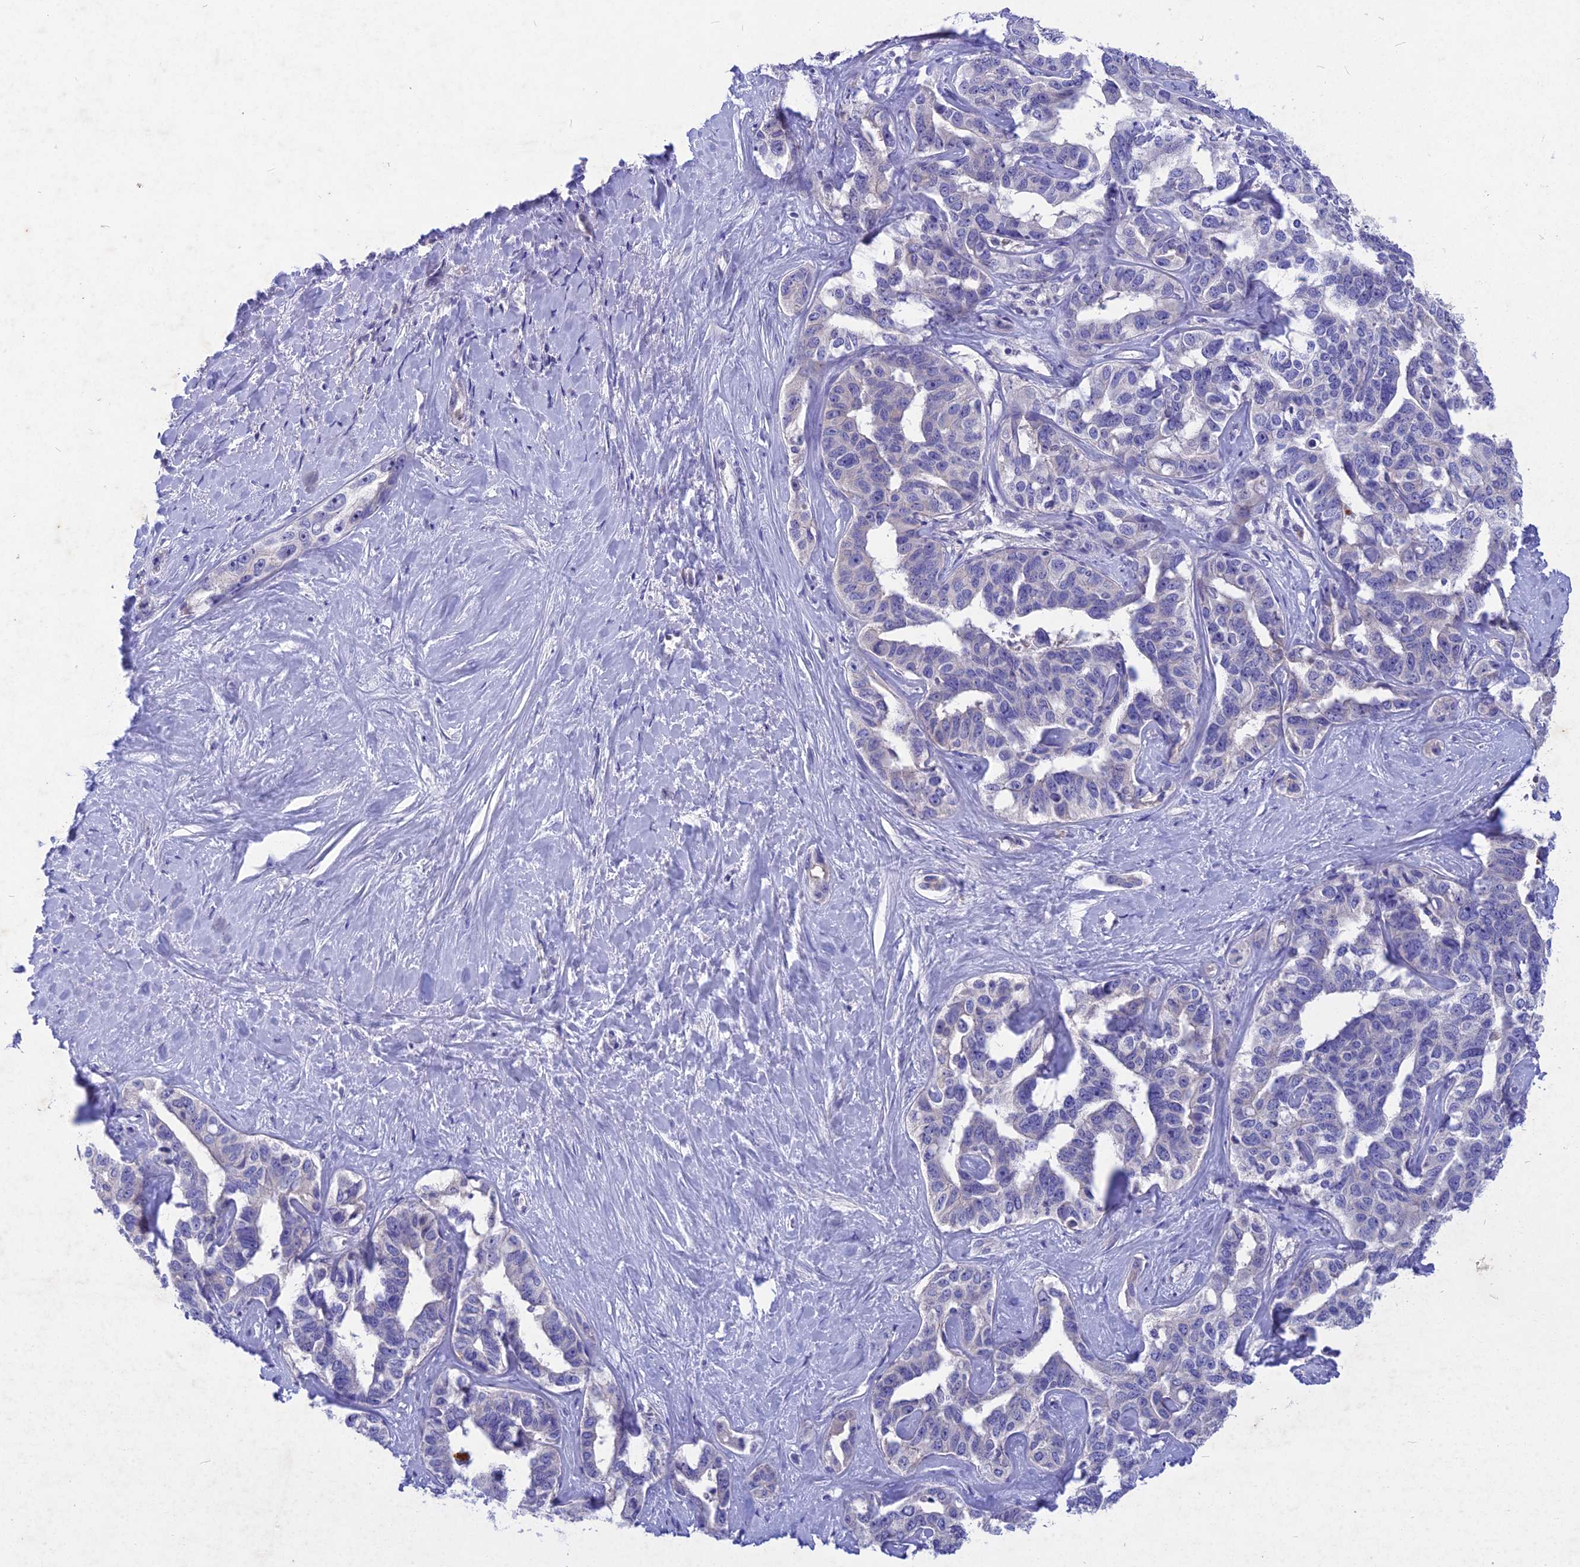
{"staining": {"intensity": "negative", "quantity": "none", "location": "none"}, "tissue": "liver cancer", "cell_type": "Tumor cells", "image_type": "cancer", "snomed": [{"axis": "morphology", "description": "Cholangiocarcinoma"}, {"axis": "topography", "description": "Liver"}], "caption": "Immunohistochemistry (IHC) image of neoplastic tissue: human liver cholangiocarcinoma stained with DAB demonstrates no significant protein expression in tumor cells.", "gene": "DEFB119", "patient": {"sex": "male", "age": 59}}